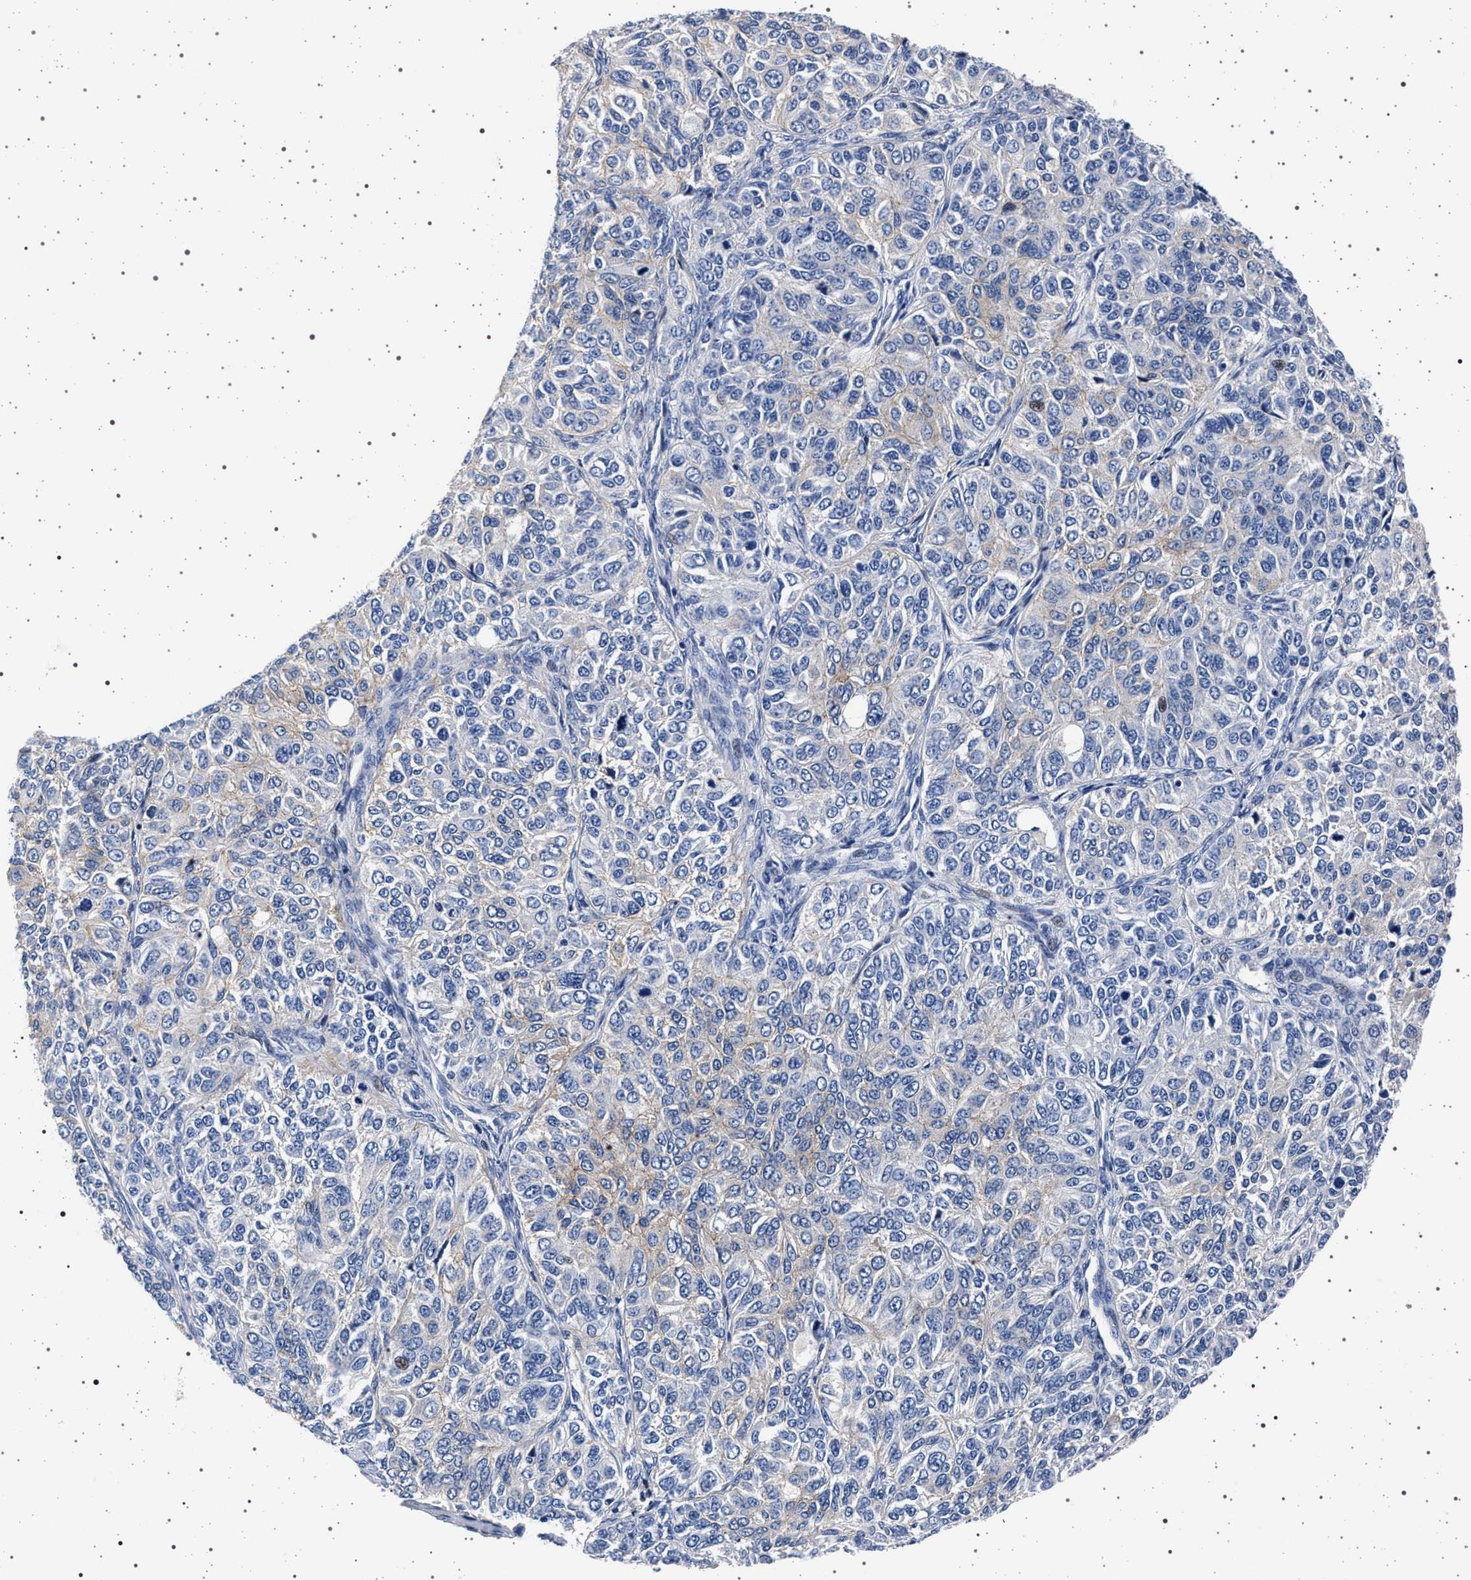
{"staining": {"intensity": "negative", "quantity": "none", "location": "none"}, "tissue": "ovarian cancer", "cell_type": "Tumor cells", "image_type": "cancer", "snomed": [{"axis": "morphology", "description": "Carcinoma, endometroid"}, {"axis": "topography", "description": "Ovary"}], "caption": "Protein analysis of ovarian cancer demonstrates no significant positivity in tumor cells.", "gene": "SLC9A1", "patient": {"sex": "female", "age": 51}}